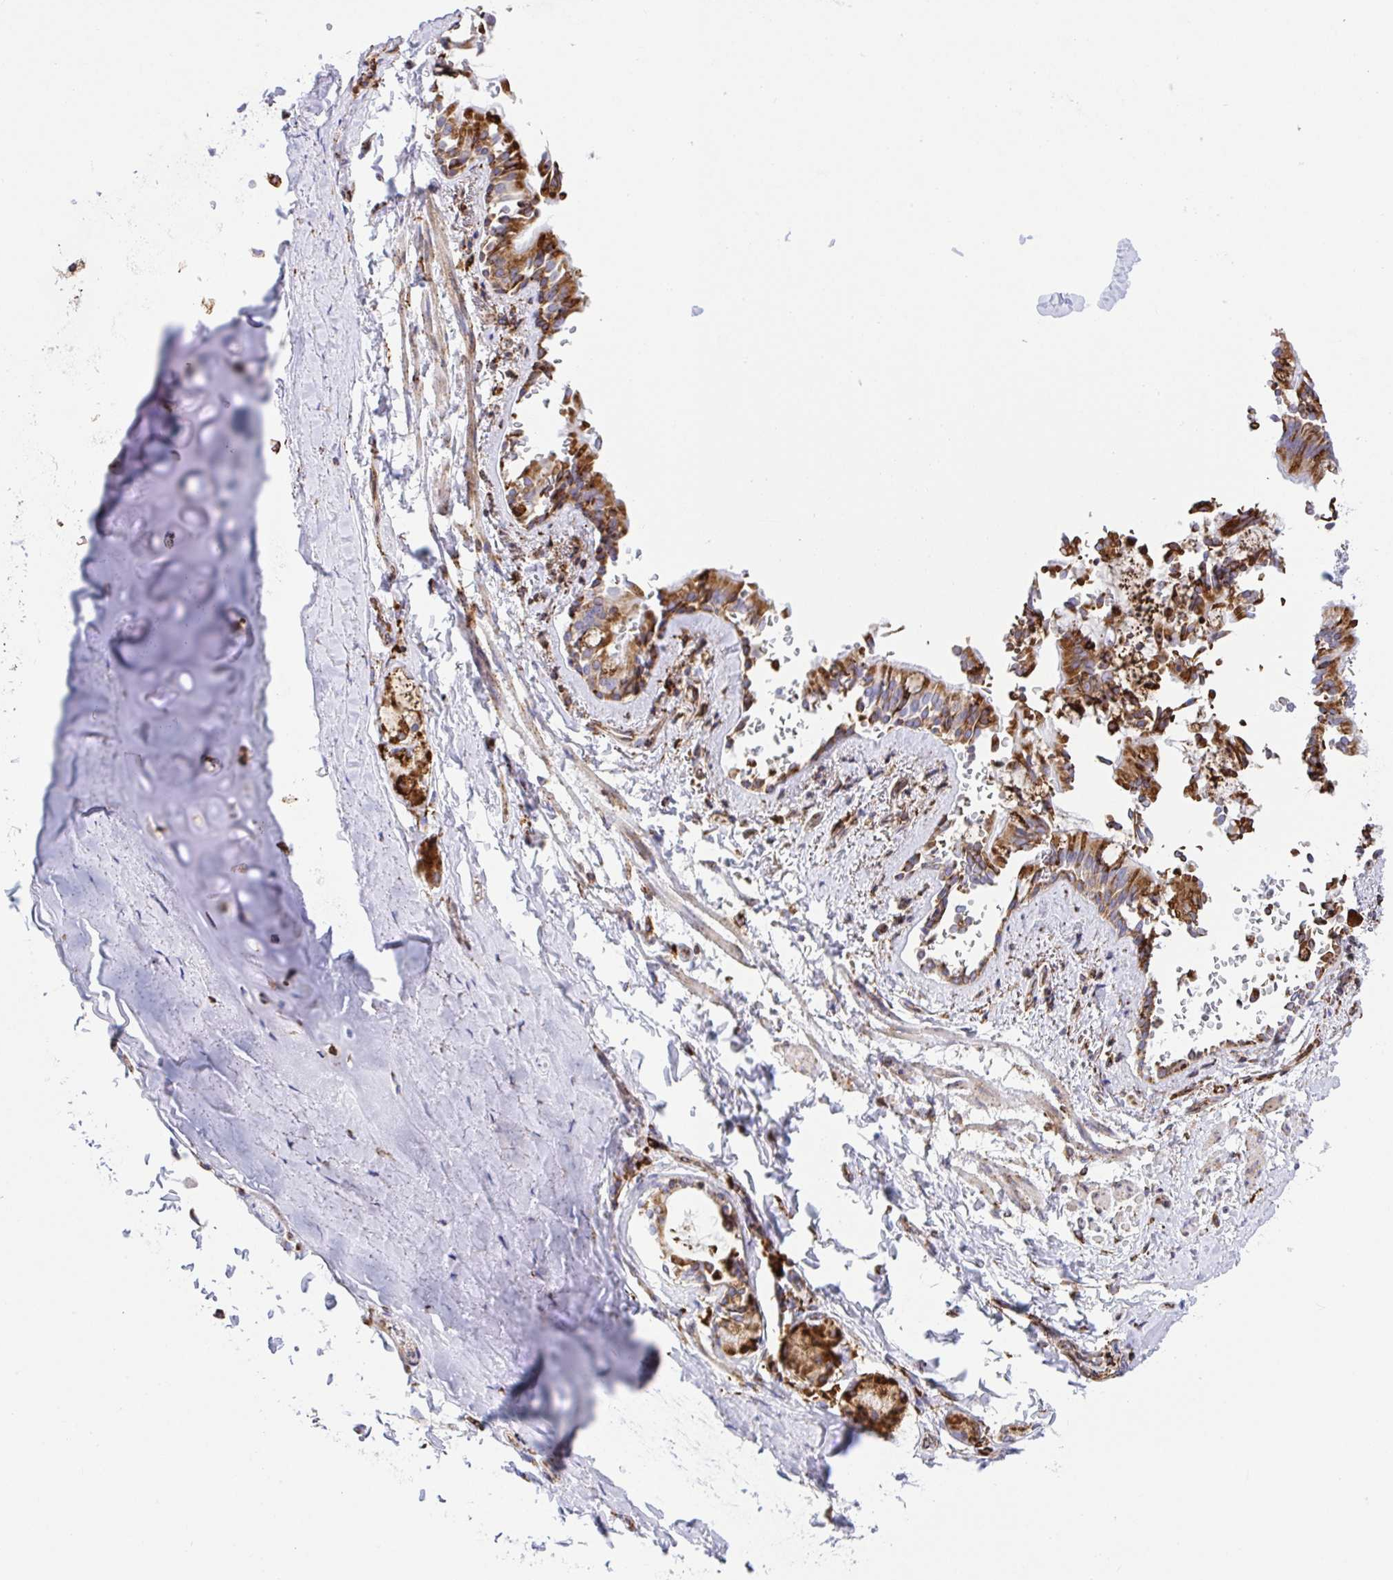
{"staining": {"intensity": "moderate", "quantity": "<25%", "location": "cytoplasmic/membranous"}, "tissue": "soft tissue", "cell_type": "Chondrocytes", "image_type": "normal", "snomed": [{"axis": "morphology", "description": "Normal tissue, NOS"}, {"axis": "topography", "description": "Cartilage tissue"}, {"axis": "topography", "description": "Bronchus"}, {"axis": "topography", "description": "Peripheral nerve tissue"}], "caption": "Protein expression analysis of unremarkable human soft tissue reveals moderate cytoplasmic/membranous staining in approximately <25% of chondrocytes. Nuclei are stained in blue.", "gene": "CLGN", "patient": {"sex": "male", "age": 67}}